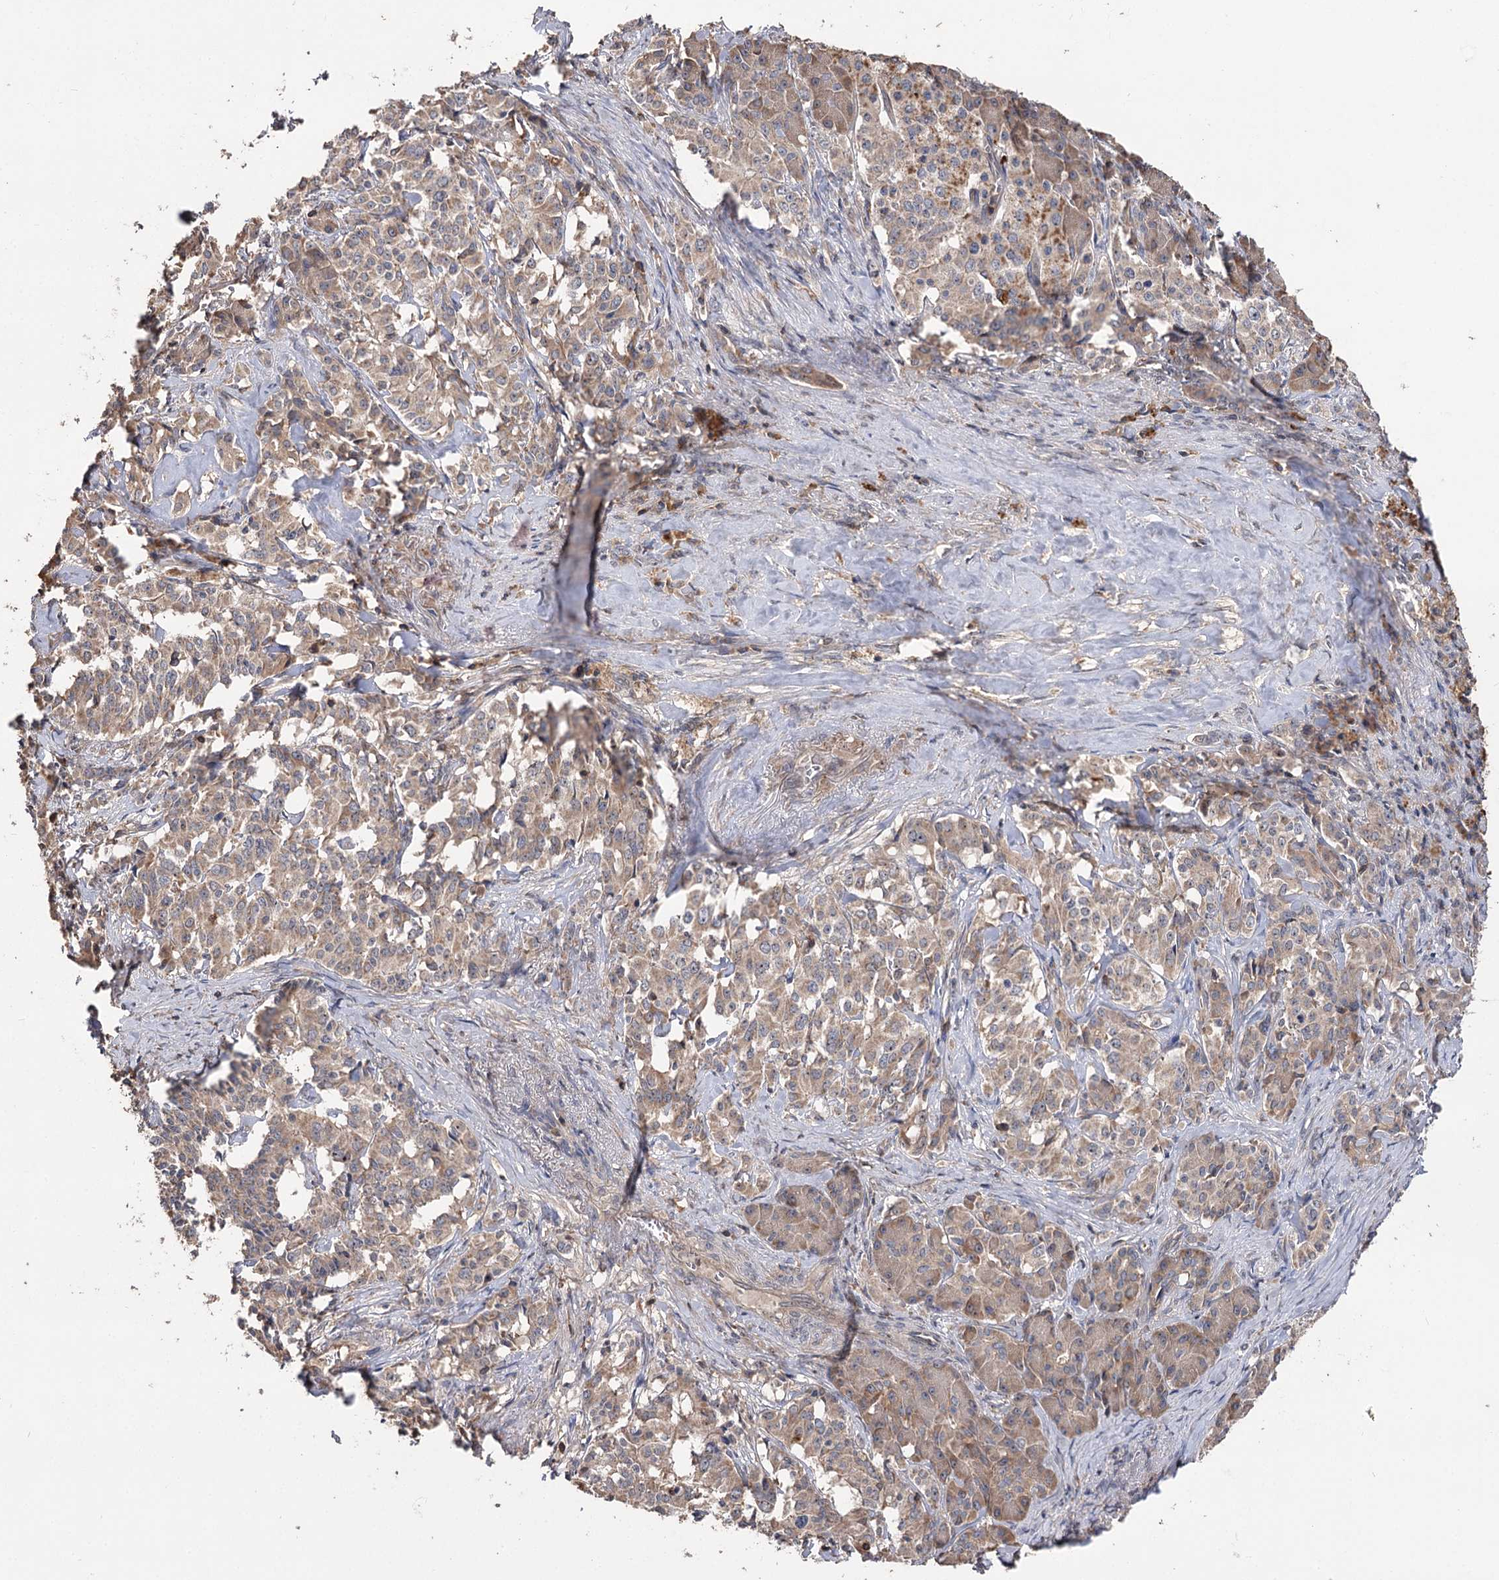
{"staining": {"intensity": "weak", "quantity": ">75%", "location": "cytoplasmic/membranous"}, "tissue": "pancreatic cancer", "cell_type": "Tumor cells", "image_type": "cancer", "snomed": [{"axis": "morphology", "description": "Adenocarcinoma, NOS"}, {"axis": "topography", "description": "Pancreas"}], "caption": "There is low levels of weak cytoplasmic/membranous expression in tumor cells of pancreatic cancer, as demonstrated by immunohistochemical staining (brown color).", "gene": "FAM53B", "patient": {"sex": "female", "age": 74}}